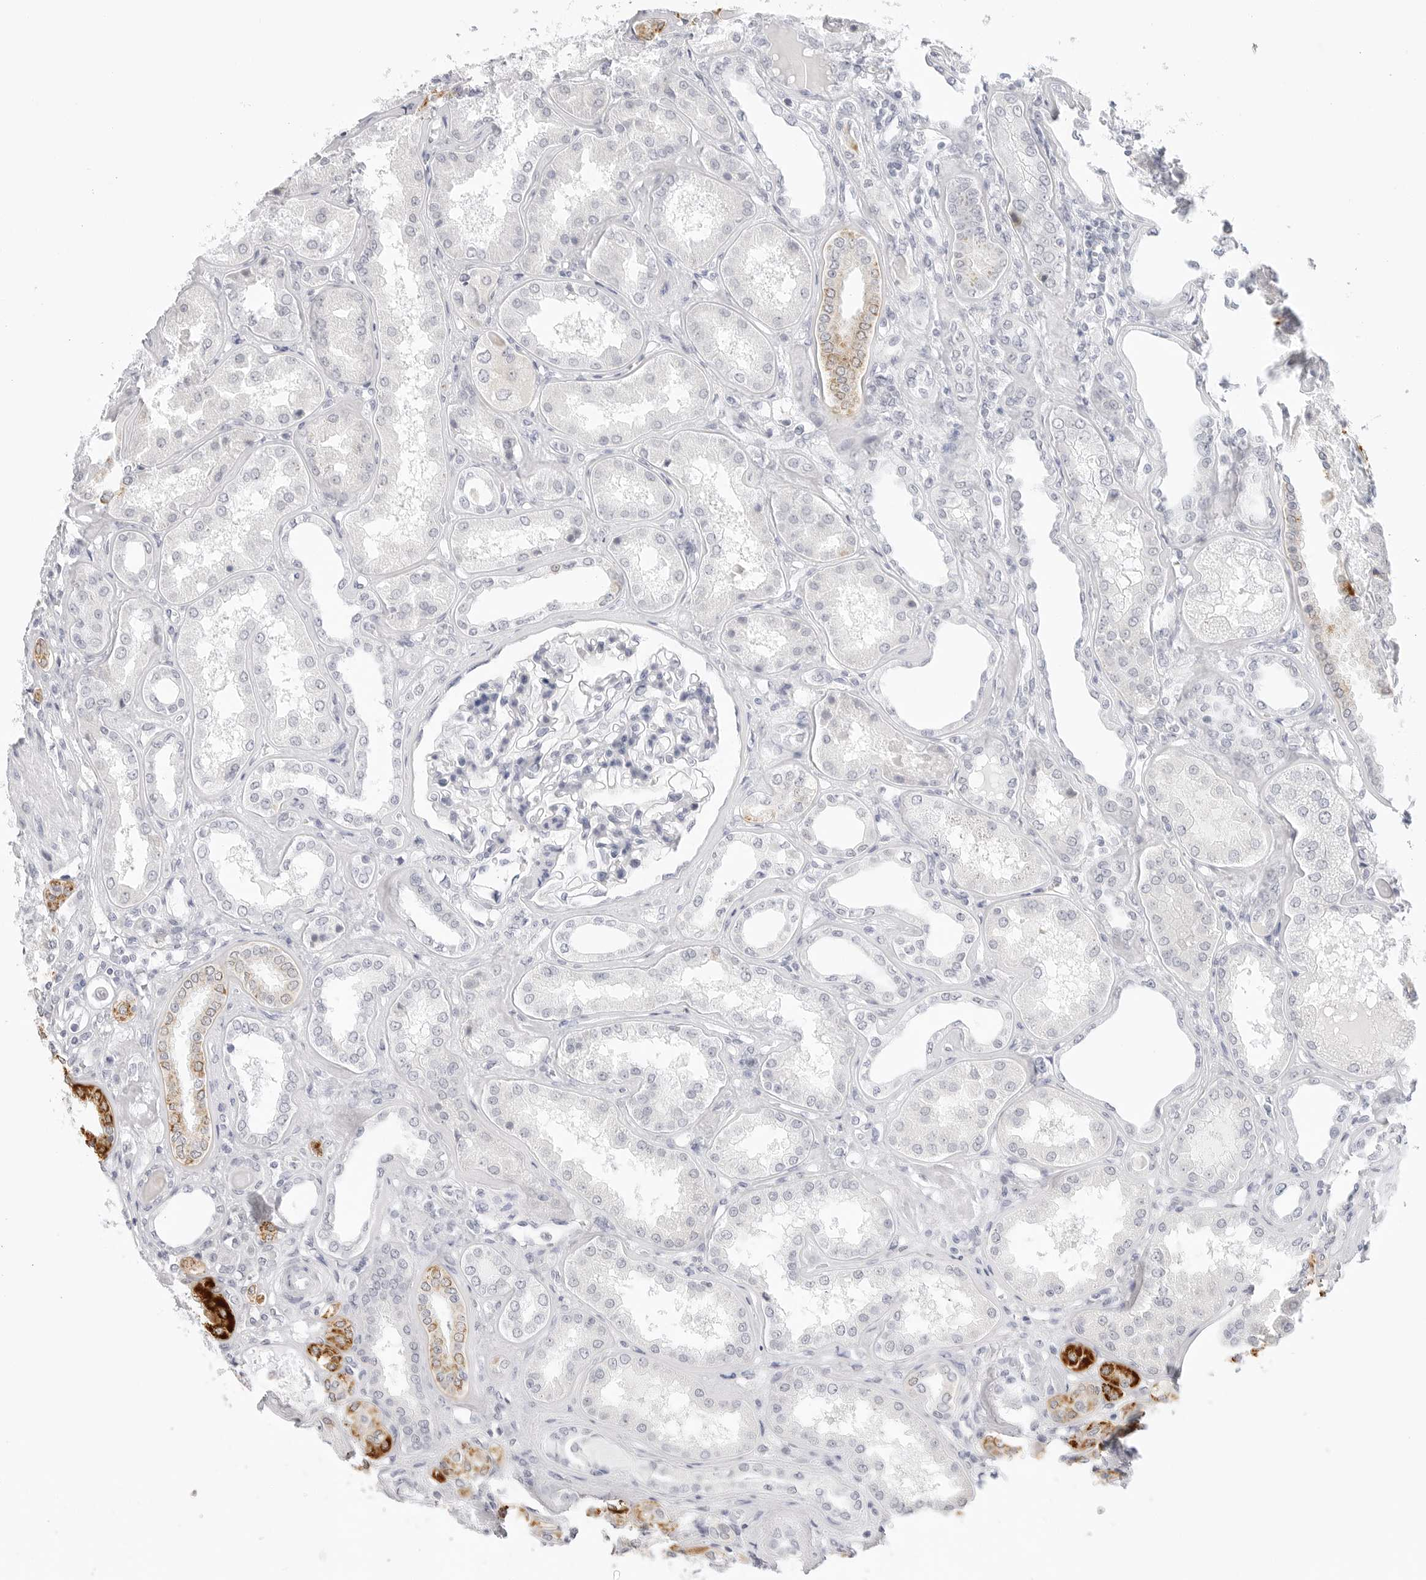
{"staining": {"intensity": "negative", "quantity": "none", "location": "none"}, "tissue": "kidney", "cell_type": "Cells in glomeruli", "image_type": "normal", "snomed": [{"axis": "morphology", "description": "Normal tissue, NOS"}, {"axis": "topography", "description": "Kidney"}], "caption": "Kidney stained for a protein using immunohistochemistry displays no expression cells in glomeruli.", "gene": "HMGCS2", "patient": {"sex": "female", "age": 56}}